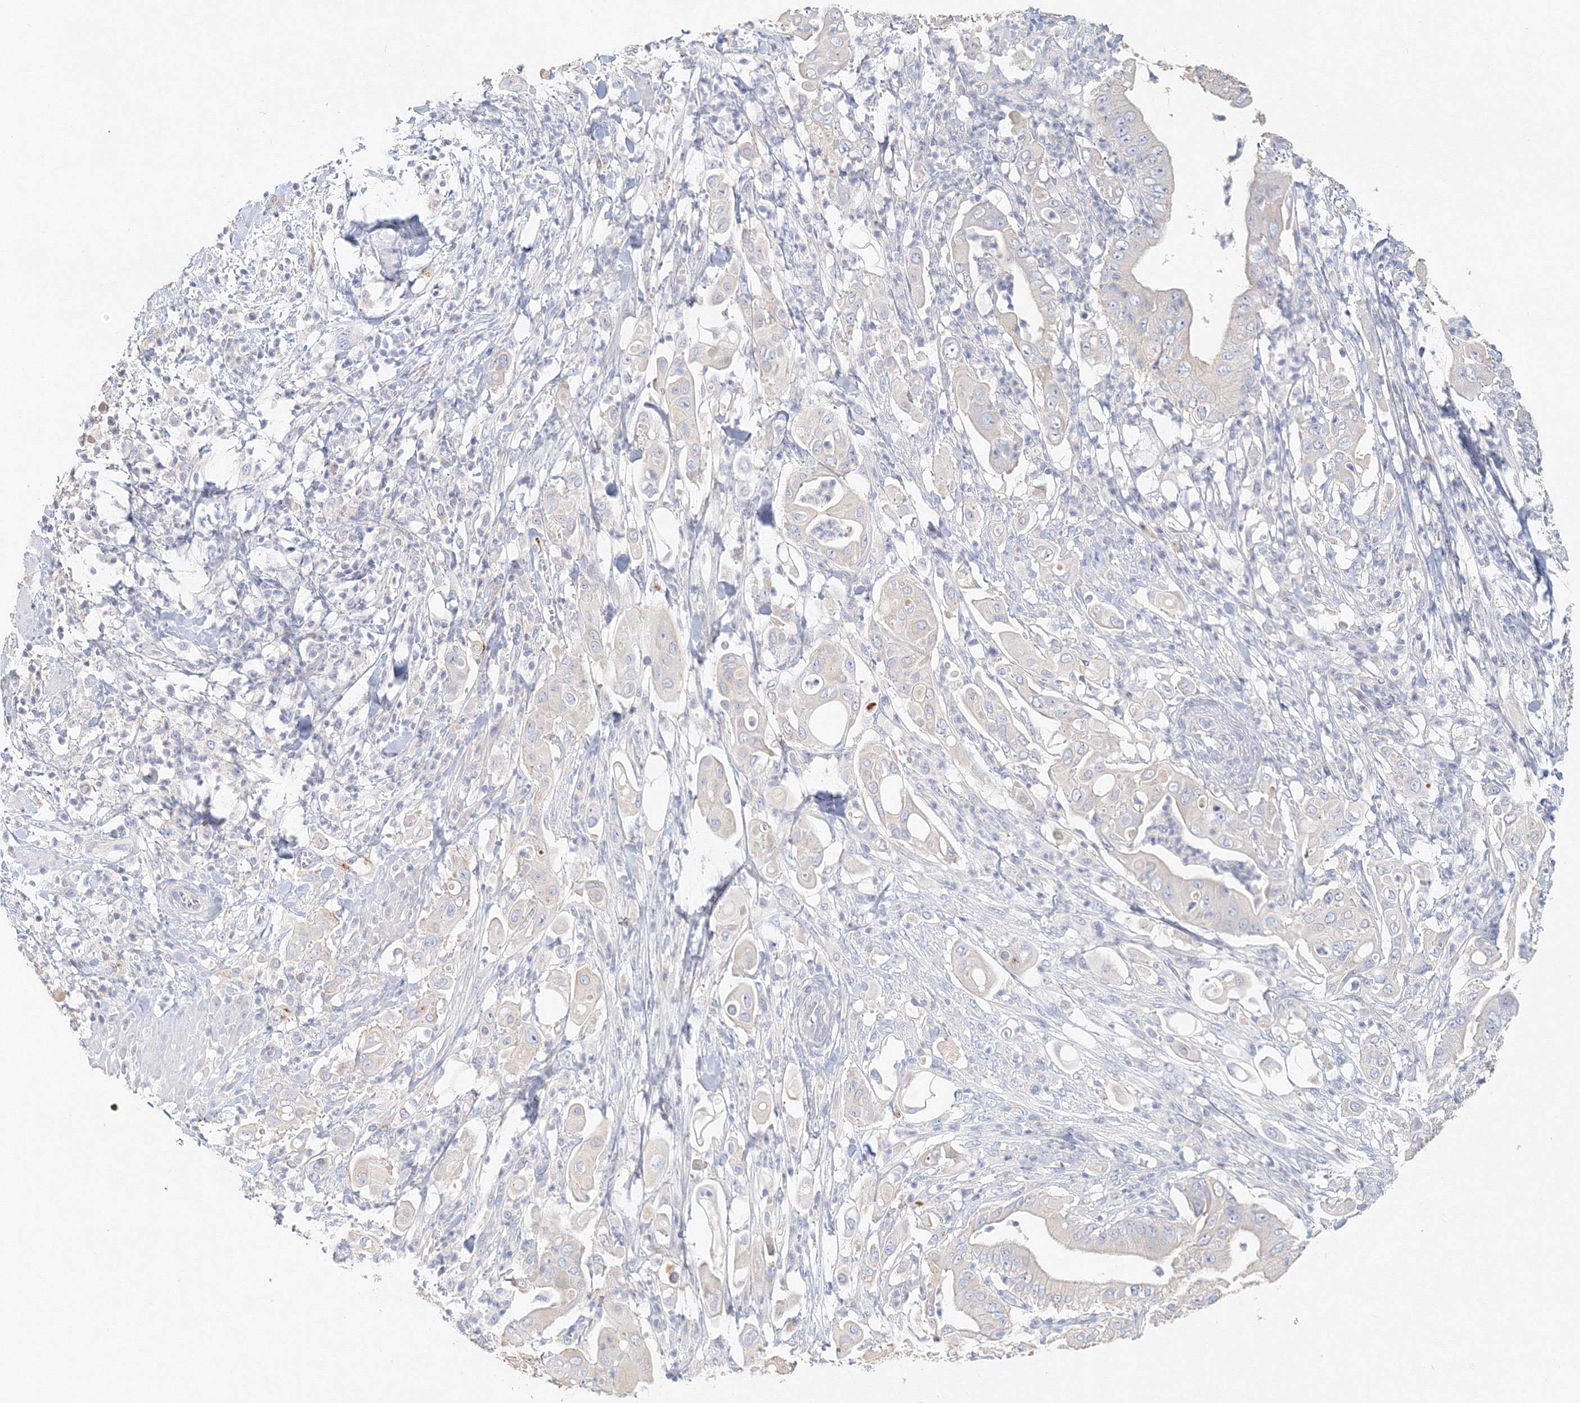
{"staining": {"intensity": "negative", "quantity": "none", "location": "none"}, "tissue": "pancreatic cancer", "cell_type": "Tumor cells", "image_type": "cancer", "snomed": [{"axis": "morphology", "description": "Adenocarcinoma, NOS"}, {"axis": "topography", "description": "Pancreas"}], "caption": "Protein analysis of adenocarcinoma (pancreatic) shows no significant staining in tumor cells.", "gene": "MMRN1", "patient": {"sex": "female", "age": 77}}